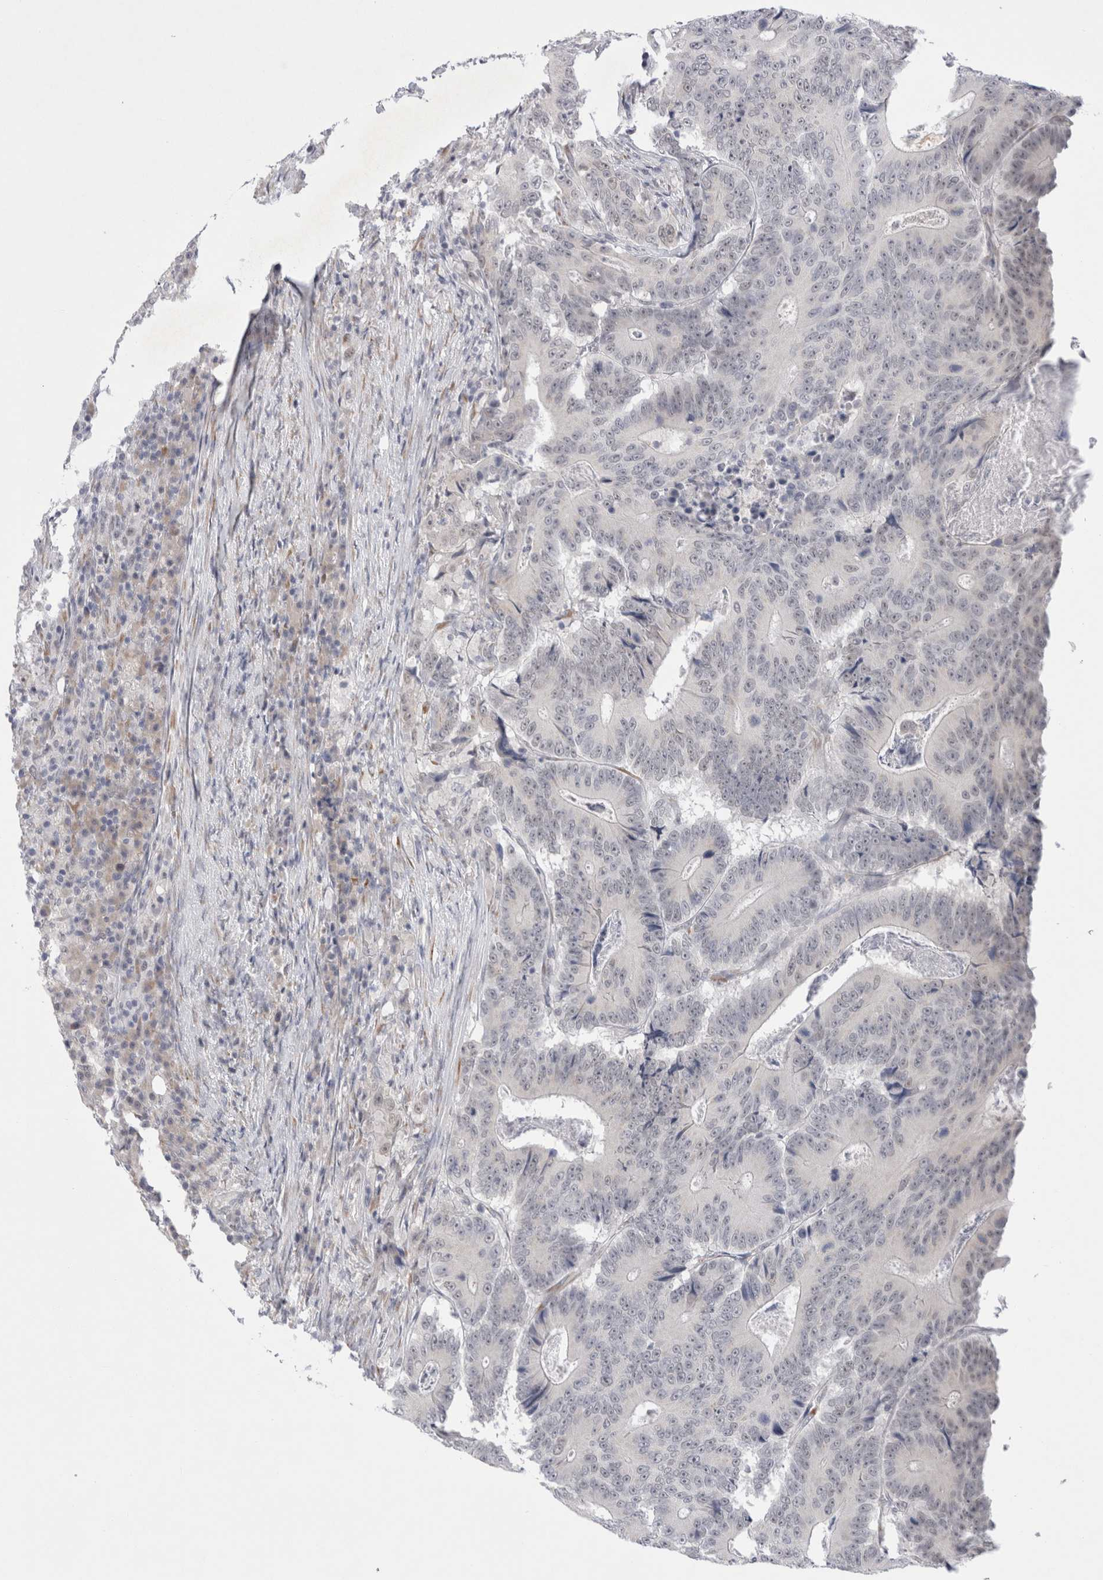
{"staining": {"intensity": "moderate", "quantity": "25%-75%", "location": "nuclear"}, "tissue": "colorectal cancer", "cell_type": "Tumor cells", "image_type": "cancer", "snomed": [{"axis": "morphology", "description": "Adenocarcinoma, NOS"}, {"axis": "topography", "description": "Colon"}], "caption": "Tumor cells show medium levels of moderate nuclear positivity in approximately 25%-75% of cells in human colorectal adenocarcinoma. (DAB (3,3'-diaminobenzidine) IHC, brown staining for protein, blue staining for nuclei).", "gene": "TRMT1L", "patient": {"sex": "male", "age": 83}}